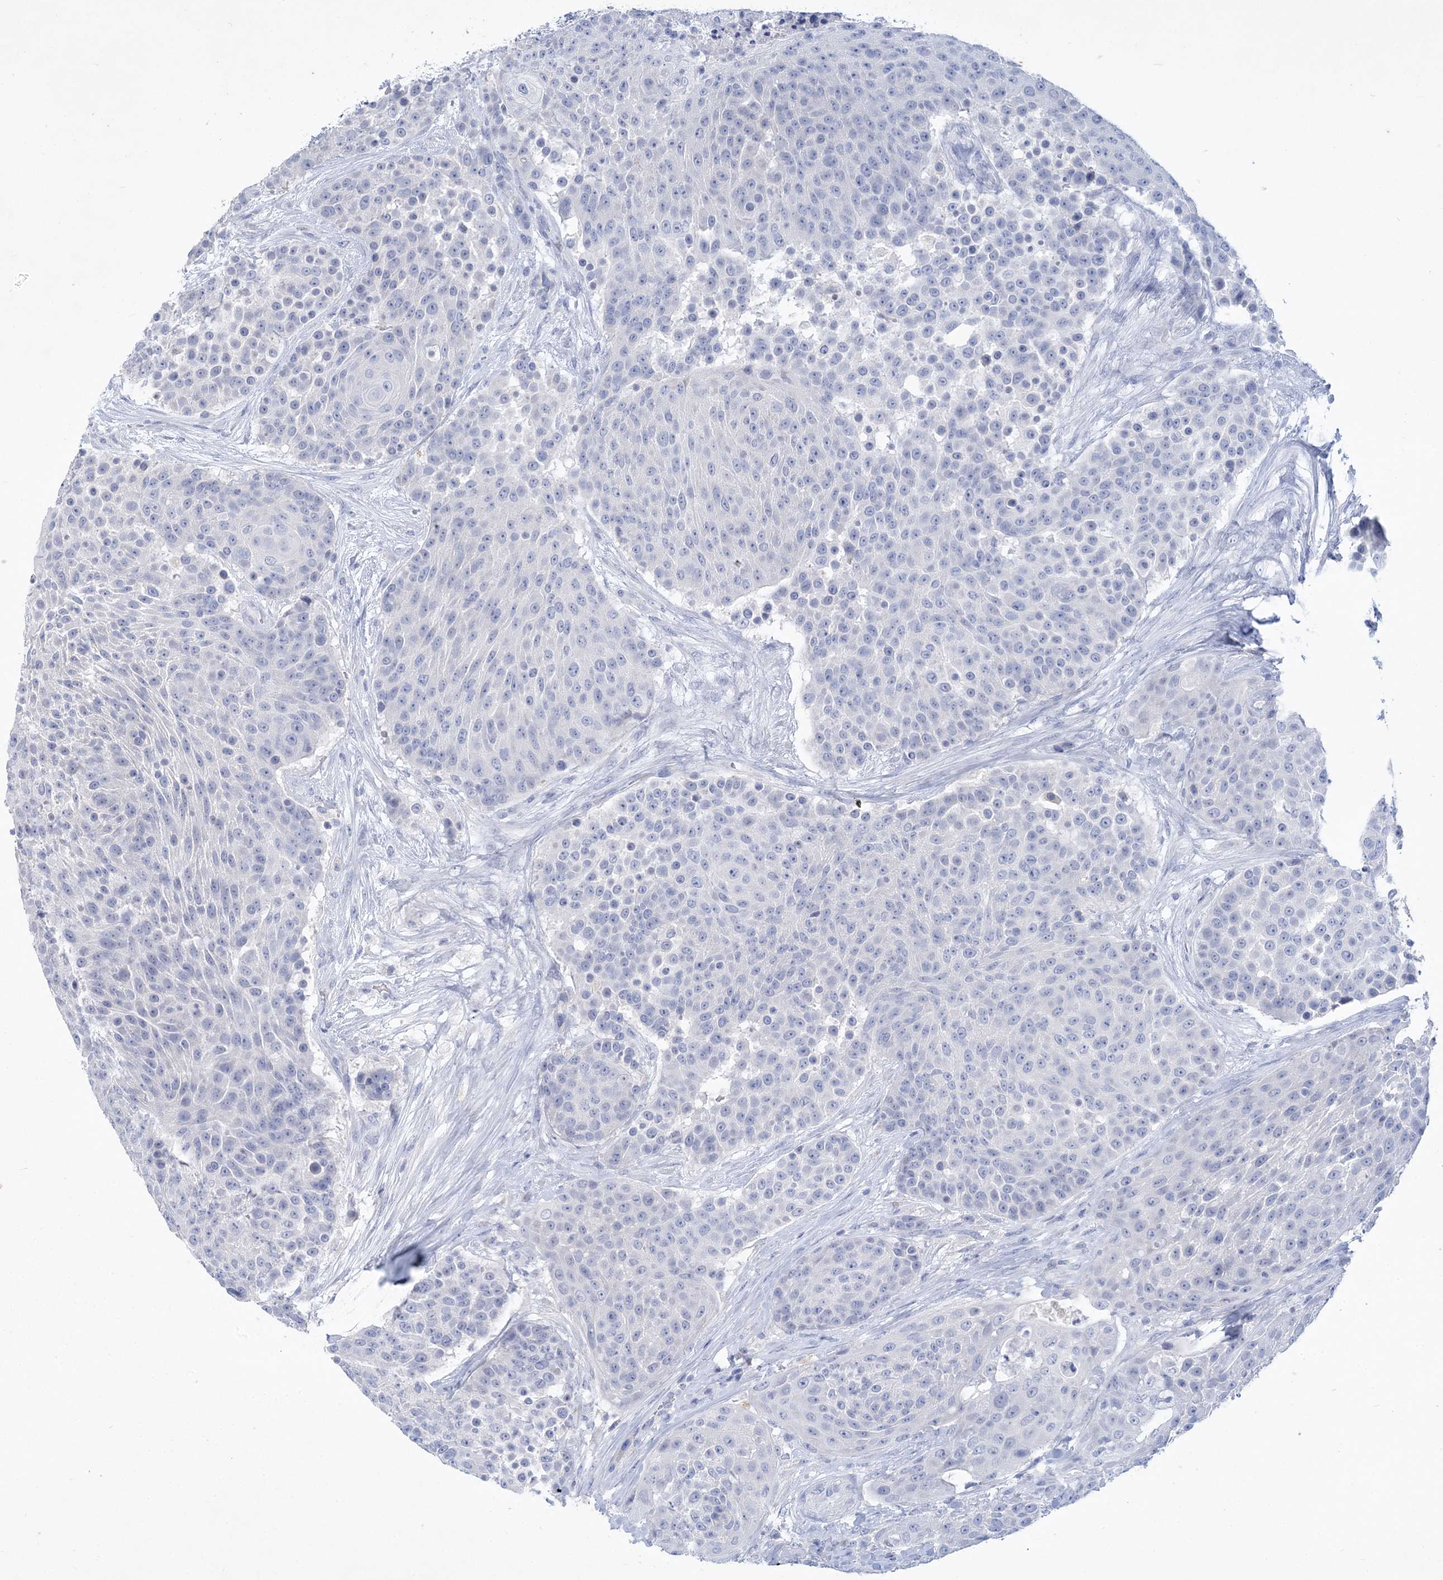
{"staining": {"intensity": "negative", "quantity": "none", "location": "none"}, "tissue": "urothelial cancer", "cell_type": "Tumor cells", "image_type": "cancer", "snomed": [{"axis": "morphology", "description": "Urothelial carcinoma, High grade"}, {"axis": "topography", "description": "Urinary bladder"}], "caption": "This is an IHC histopathology image of human urothelial carcinoma (high-grade). There is no positivity in tumor cells.", "gene": "COPS8", "patient": {"sex": "female", "age": 63}}